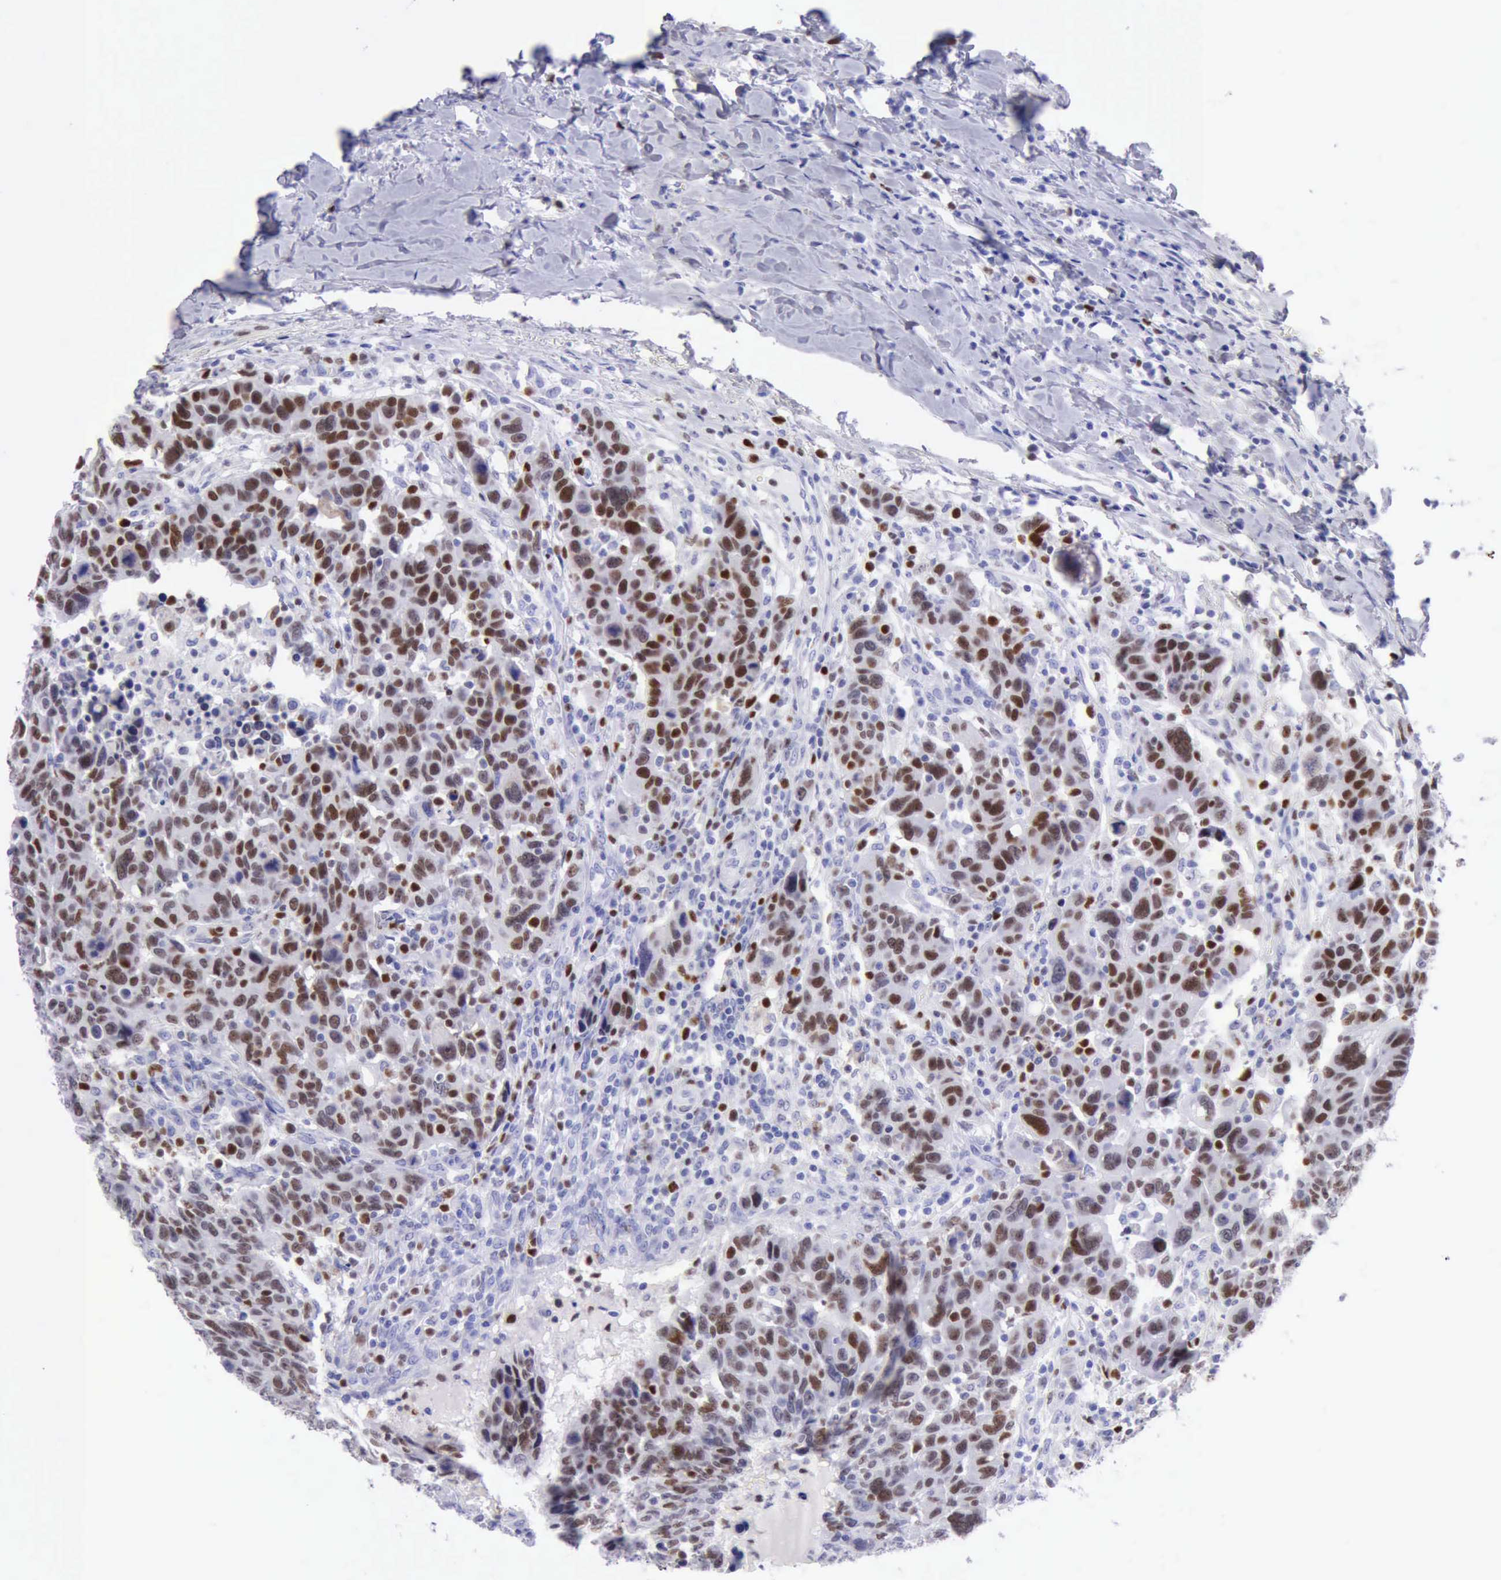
{"staining": {"intensity": "moderate", "quantity": ">75%", "location": "nuclear"}, "tissue": "breast cancer", "cell_type": "Tumor cells", "image_type": "cancer", "snomed": [{"axis": "morphology", "description": "Duct carcinoma"}, {"axis": "topography", "description": "Breast"}], "caption": "This is a micrograph of immunohistochemistry (IHC) staining of breast cancer, which shows moderate staining in the nuclear of tumor cells.", "gene": "MCM2", "patient": {"sex": "female", "age": 37}}